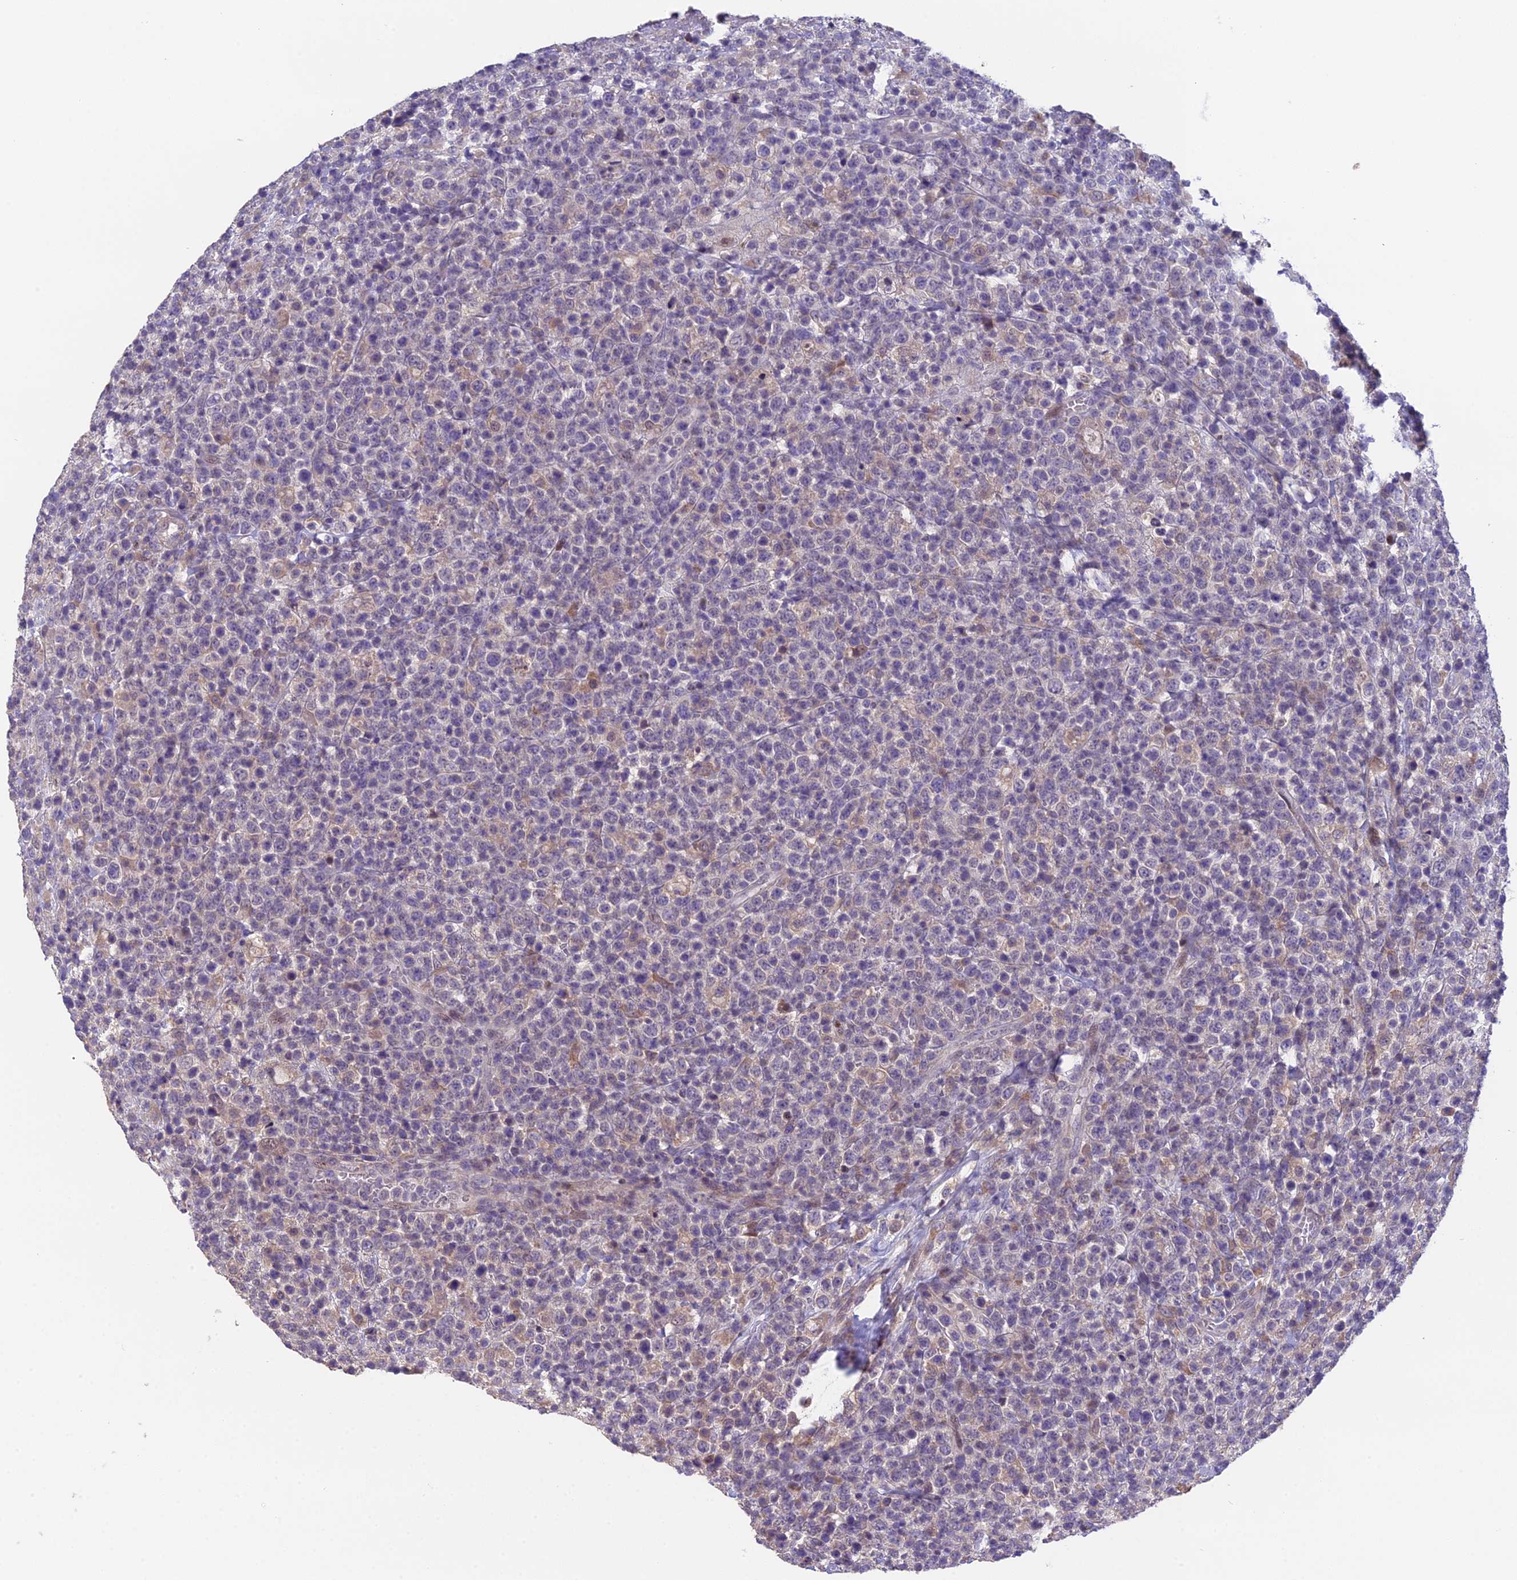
{"staining": {"intensity": "negative", "quantity": "none", "location": "none"}, "tissue": "lymphoma", "cell_type": "Tumor cells", "image_type": "cancer", "snomed": [{"axis": "morphology", "description": "Malignant lymphoma, non-Hodgkin's type, High grade"}, {"axis": "topography", "description": "Colon"}], "caption": "A histopathology image of human high-grade malignant lymphoma, non-Hodgkin's type is negative for staining in tumor cells.", "gene": "PUS10", "patient": {"sex": "female", "age": 53}}